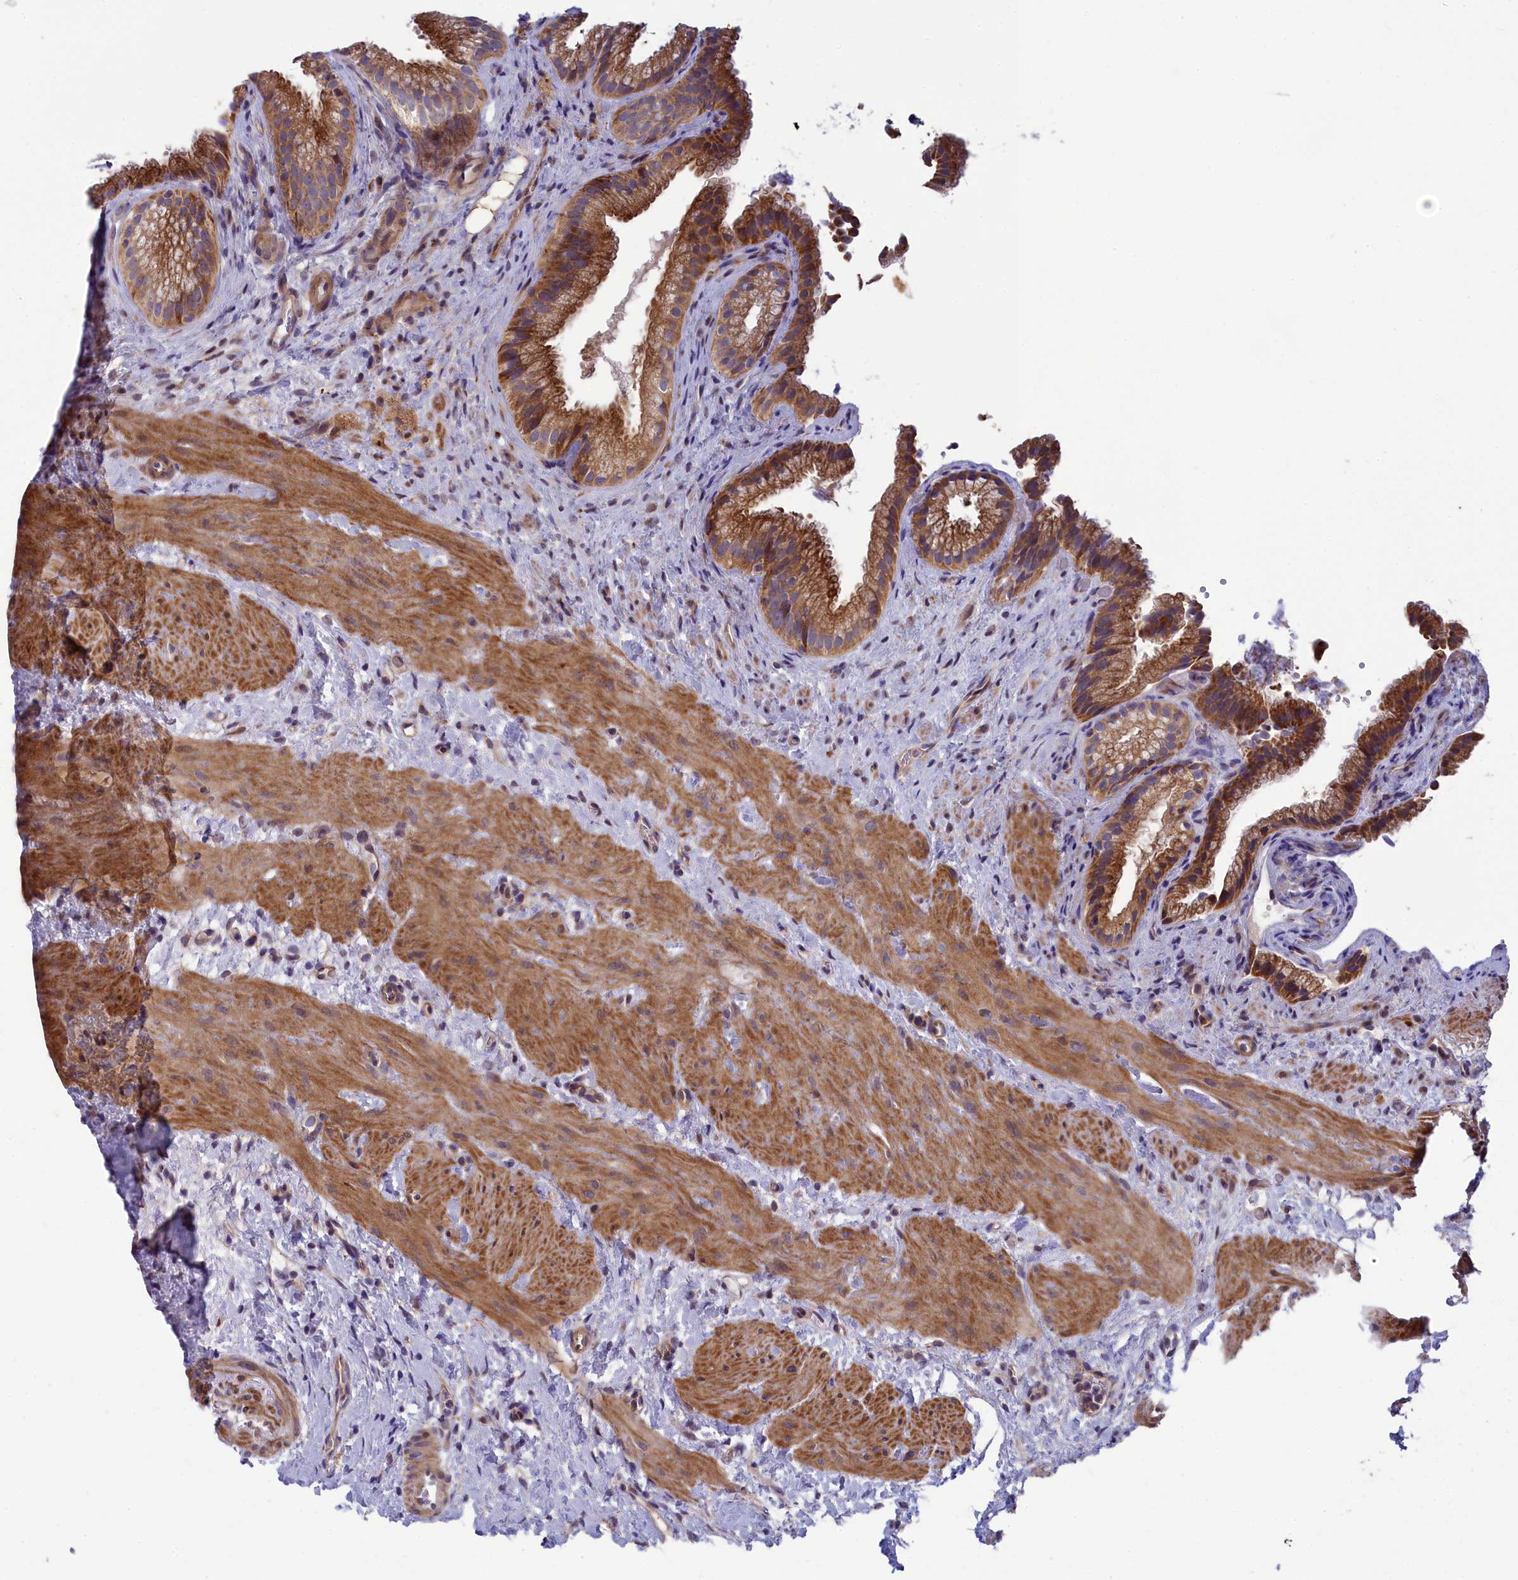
{"staining": {"intensity": "moderate", "quantity": ">75%", "location": "cytoplasmic/membranous"}, "tissue": "gallbladder", "cell_type": "Glandular cells", "image_type": "normal", "snomed": [{"axis": "morphology", "description": "Normal tissue, NOS"}, {"axis": "topography", "description": "Gallbladder"}], "caption": "DAB immunohistochemical staining of unremarkable human gallbladder reveals moderate cytoplasmic/membranous protein expression in approximately >75% of glandular cells. Nuclei are stained in blue.", "gene": "BLTP2", "patient": {"sex": "female", "age": 64}}